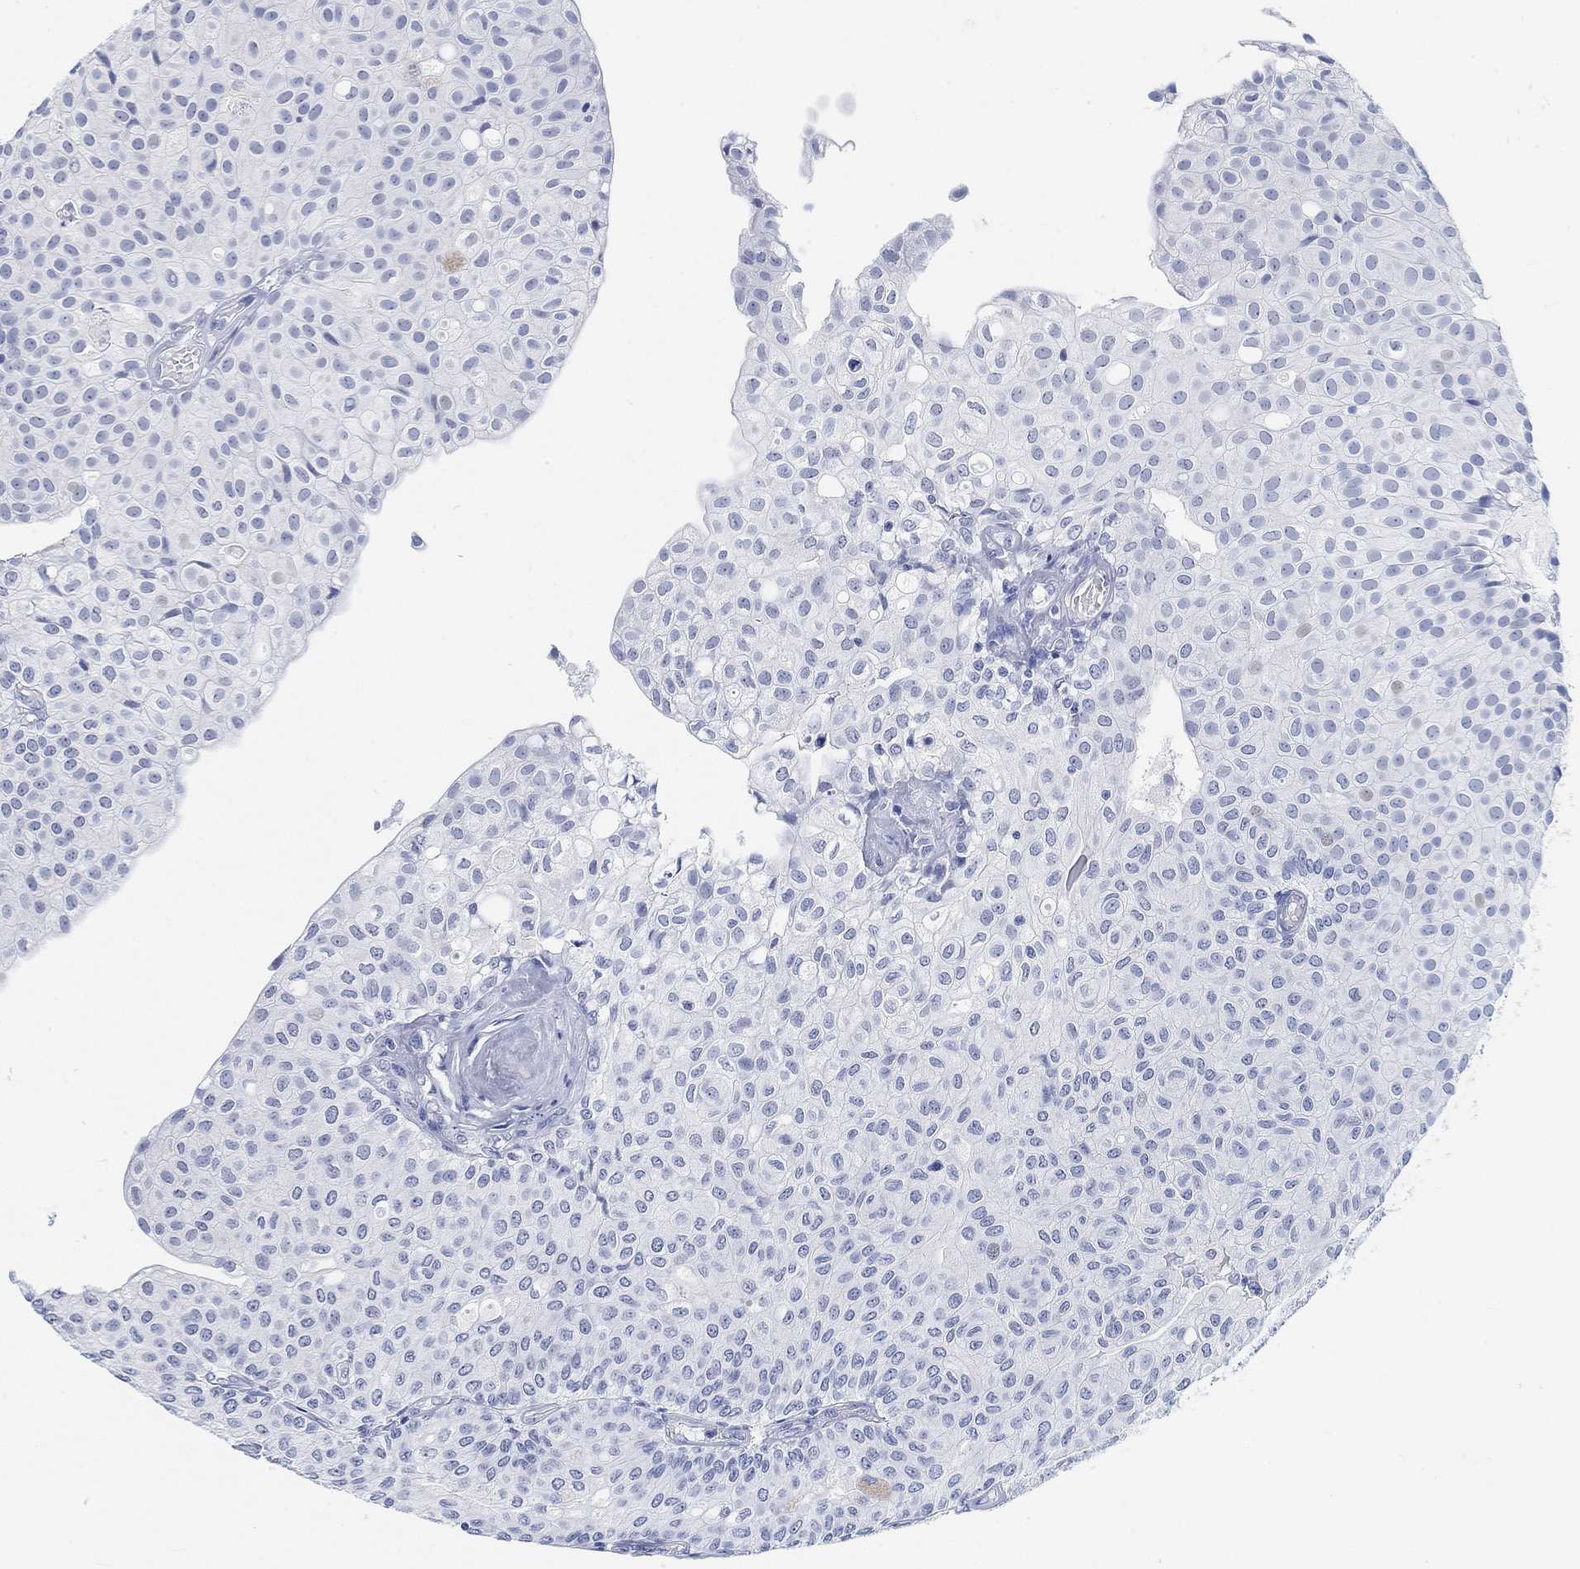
{"staining": {"intensity": "negative", "quantity": "none", "location": "none"}, "tissue": "urothelial cancer", "cell_type": "Tumor cells", "image_type": "cancer", "snomed": [{"axis": "morphology", "description": "Urothelial carcinoma, Low grade"}, {"axis": "topography", "description": "Urinary bladder"}], "caption": "The IHC histopathology image has no significant expression in tumor cells of urothelial cancer tissue.", "gene": "PURG", "patient": {"sex": "male", "age": 89}}